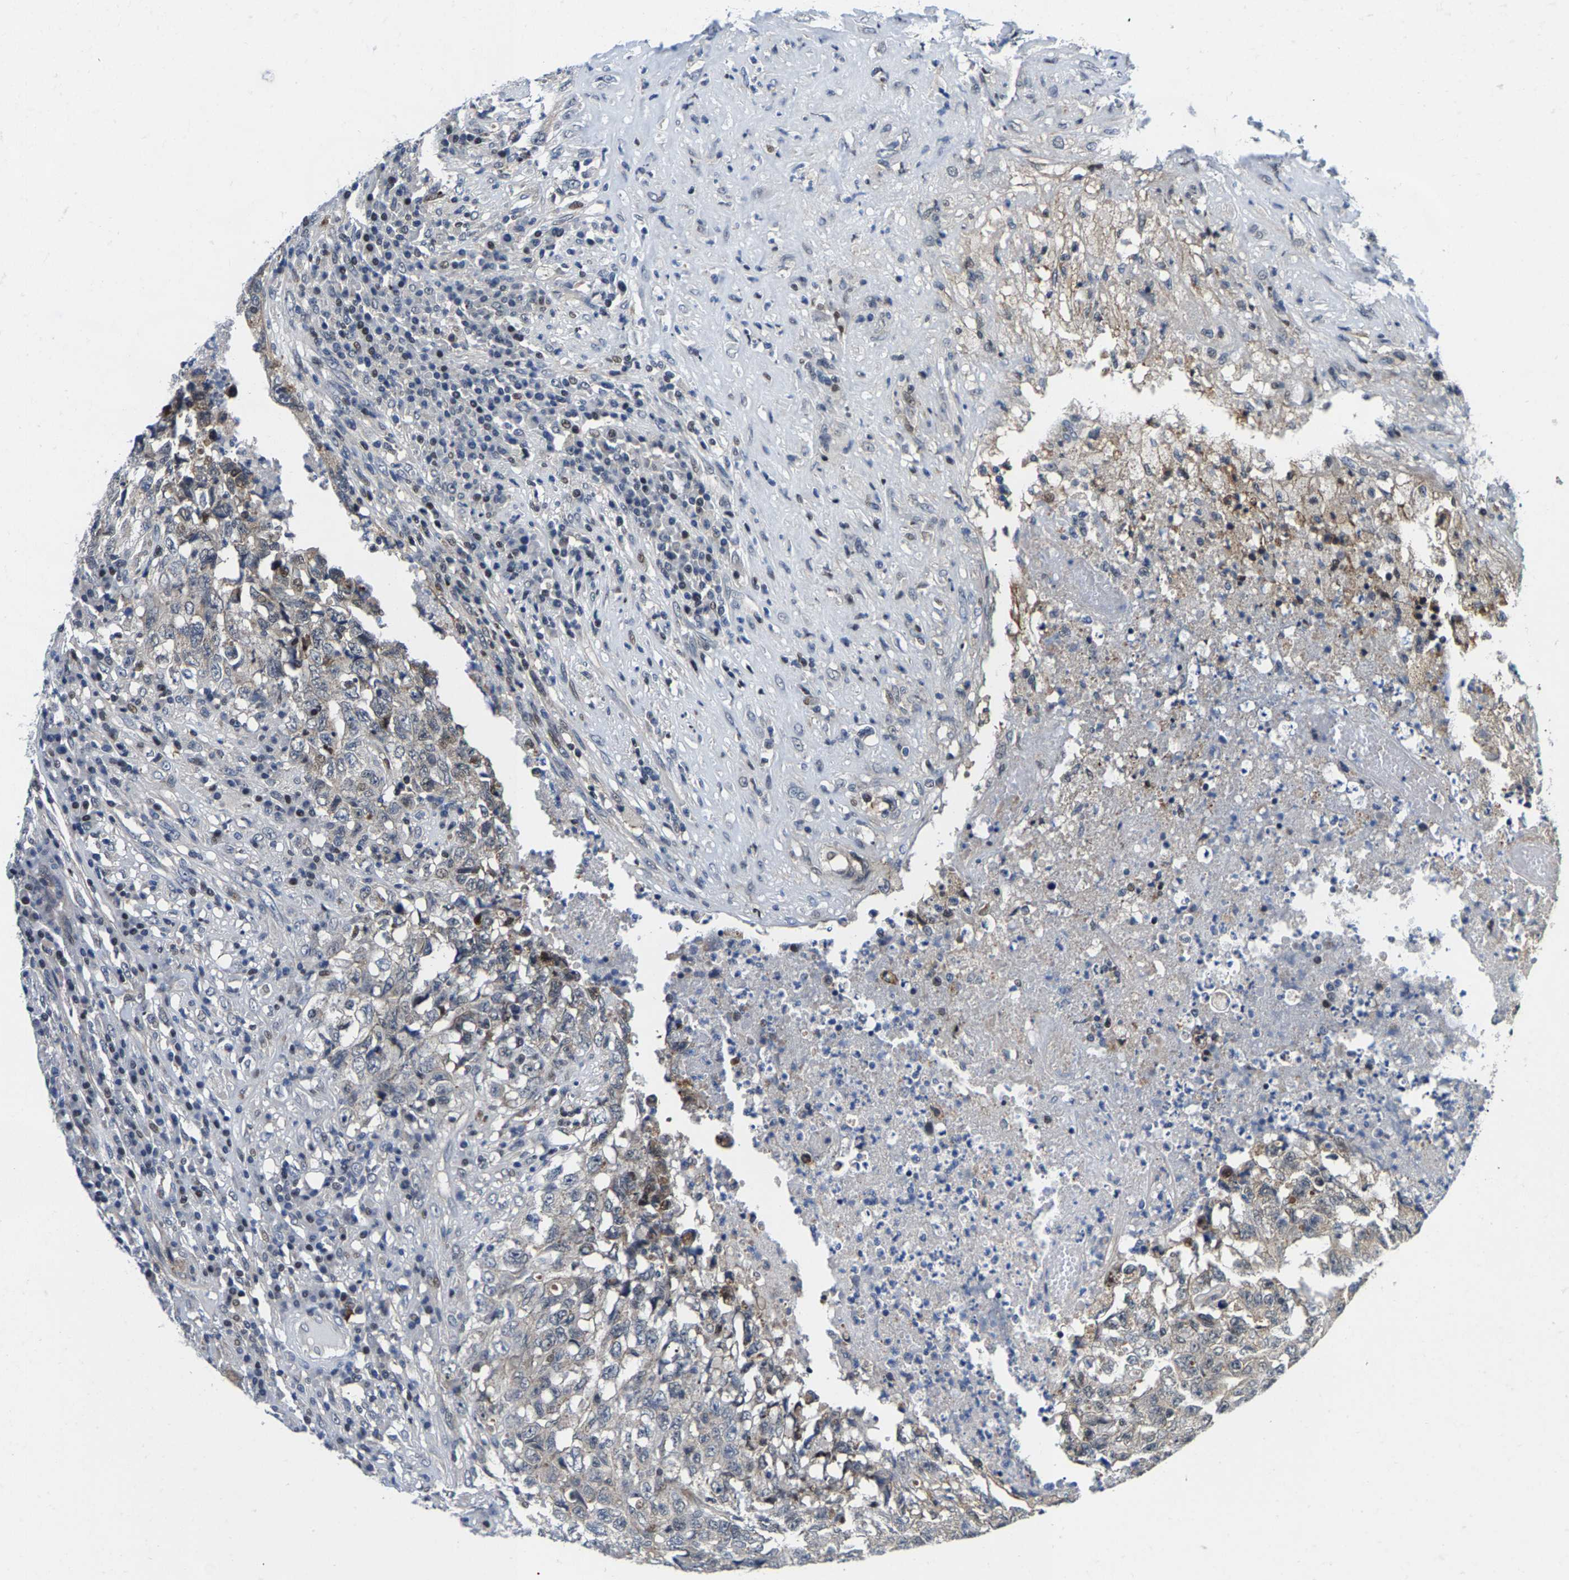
{"staining": {"intensity": "weak", "quantity": "<25%", "location": "cytoplasmic/membranous"}, "tissue": "testis cancer", "cell_type": "Tumor cells", "image_type": "cancer", "snomed": [{"axis": "morphology", "description": "Necrosis, NOS"}, {"axis": "morphology", "description": "Carcinoma, Embryonal, NOS"}, {"axis": "topography", "description": "Testis"}], "caption": "Testis embryonal carcinoma was stained to show a protein in brown. There is no significant positivity in tumor cells.", "gene": "GTPBP10", "patient": {"sex": "male", "age": 19}}